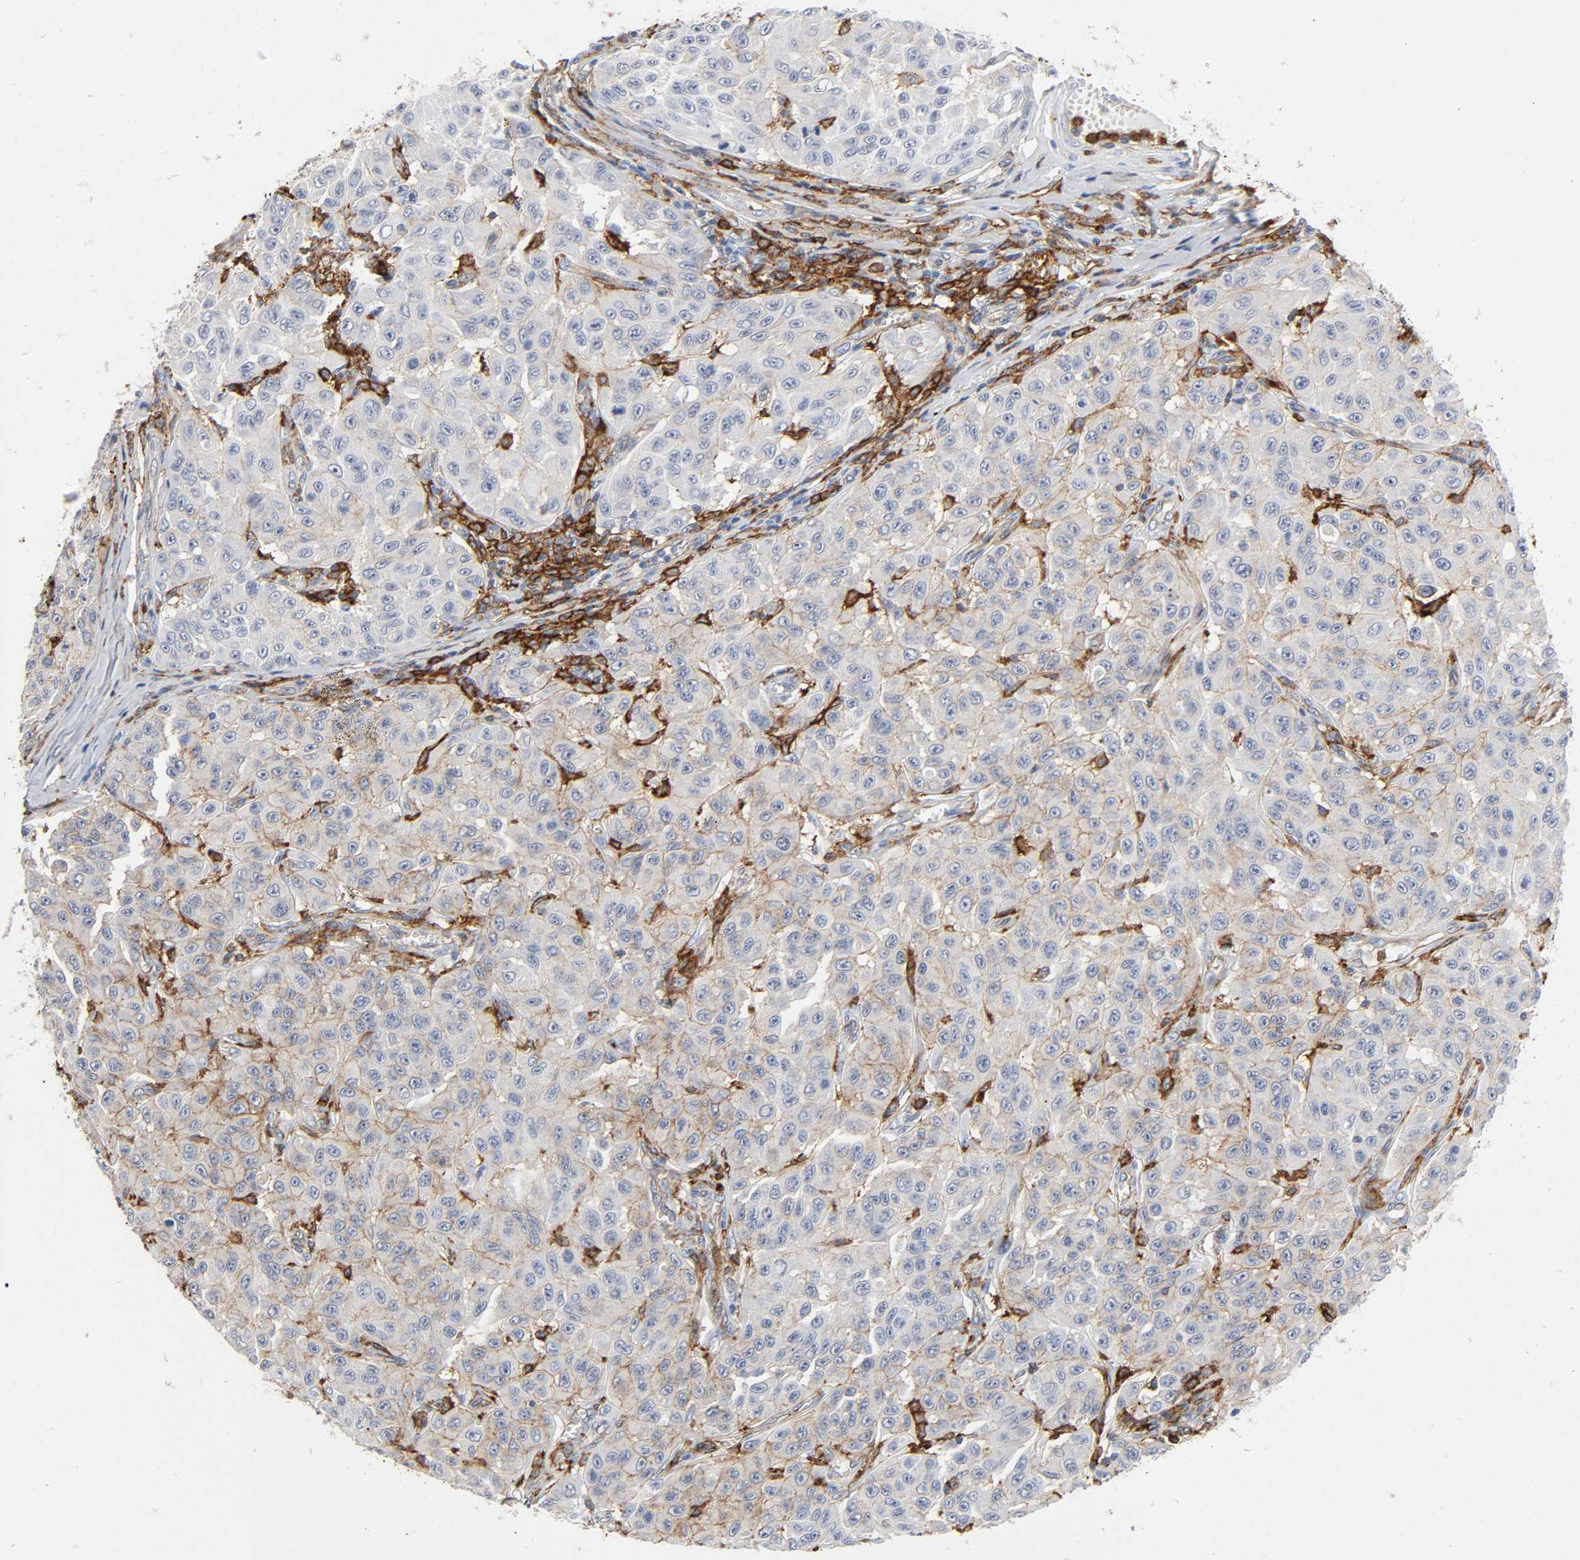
{"staining": {"intensity": "negative", "quantity": "none", "location": "none"}, "tissue": "melanoma", "cell_type": "Tumor cells", "image_type": "cancer", "snomed": [{"axis": "morphology", "description": "Malignant melanoma, NOS"}, {"axis": "topography", "description": "Skin"}], "caption": "IHC of melanoma displays no staining in tumor cells.", "gene": "LYN", "patient": {"sex": "male", "age": 30}}